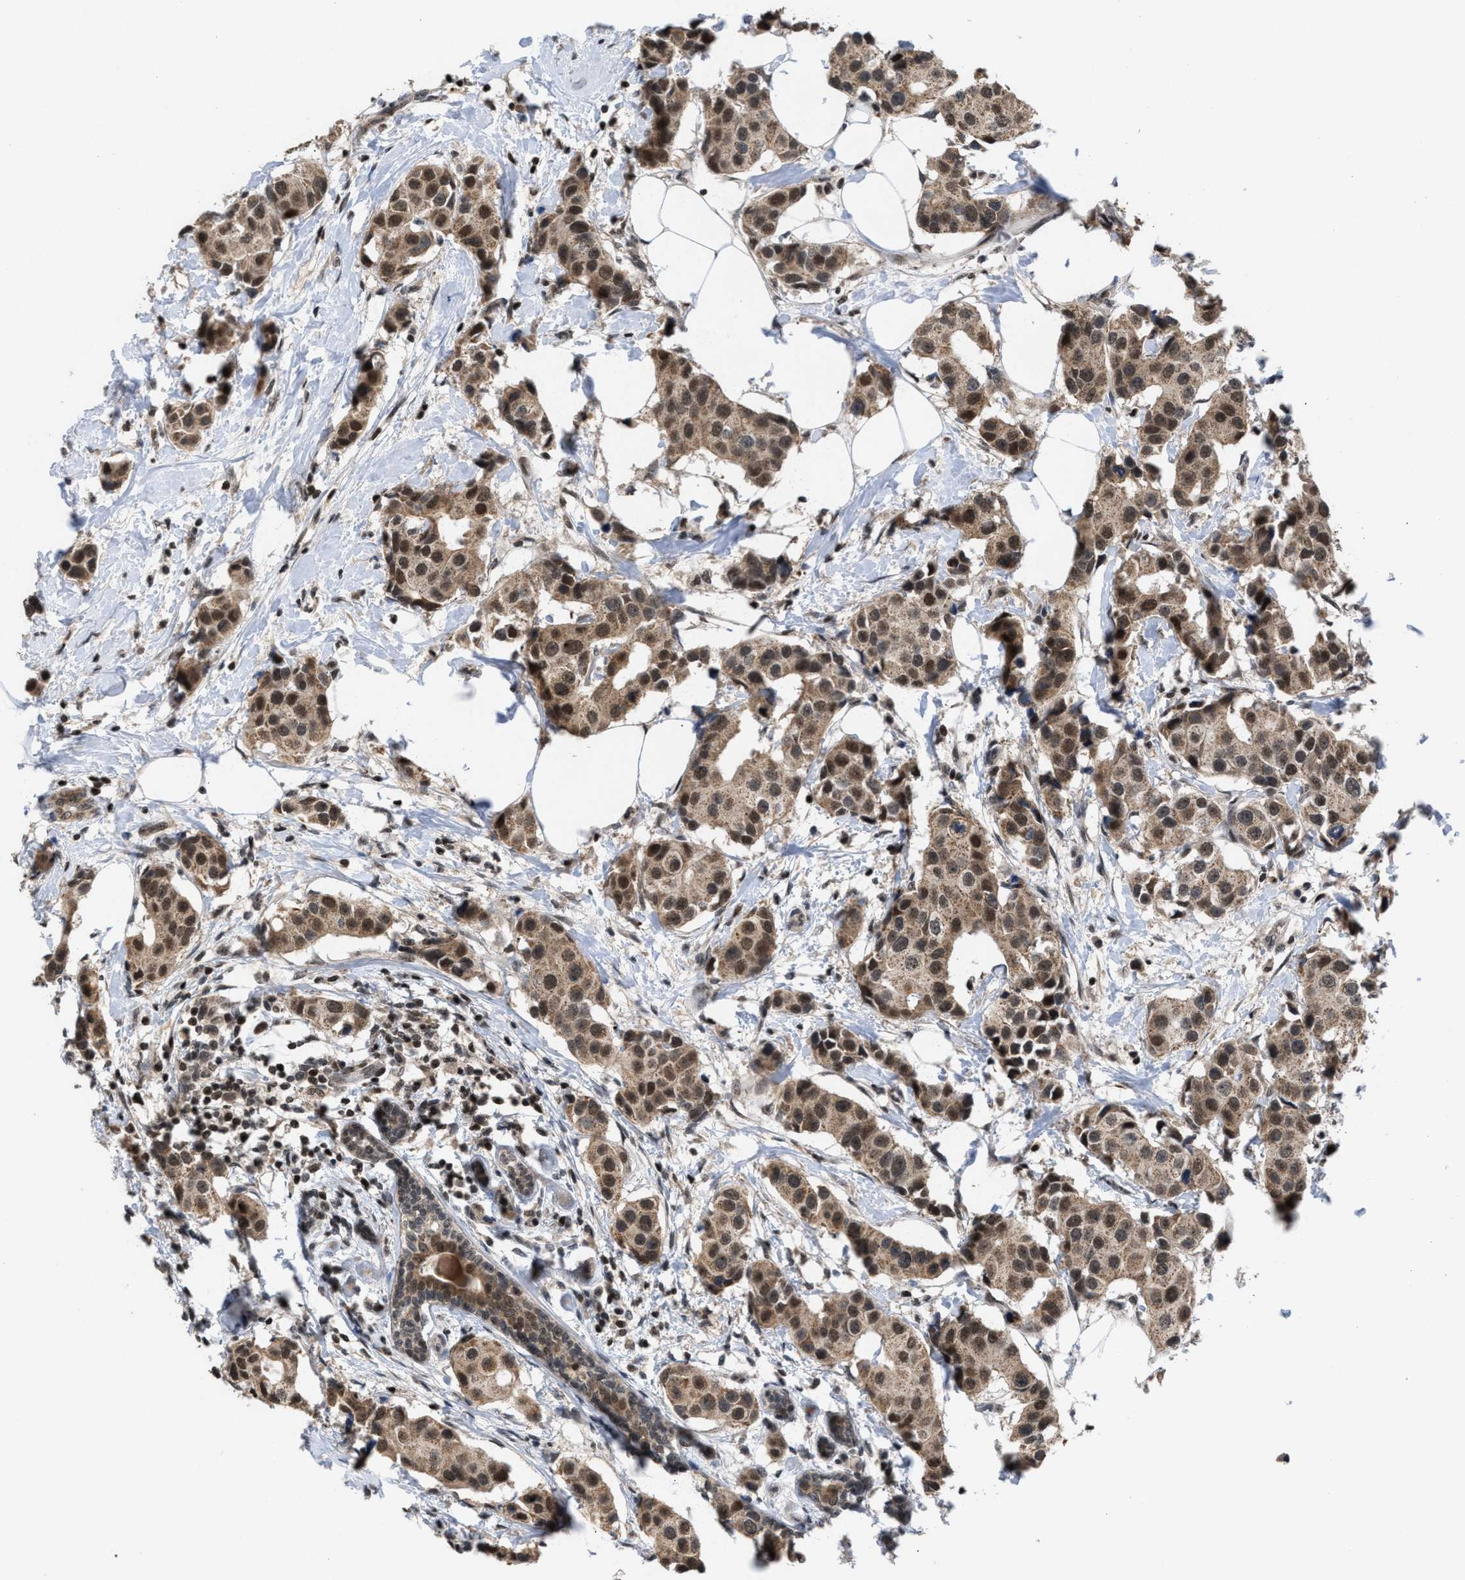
{"staining": {"intensity": "moderate", "quantity": ">75%", "location": "cytoplasmic/membranous,nuclear"}, "tissue": "breast cancer", "cell_type": "Tumor cells", "image_type": "cancer", "snomed": [{"axis": "morphology", "description": "Normal tissue, NOS"}, {"axis": "morphology", "description": "Duct carcinoma"}, {"axis": "topography", "description": "Breast"}], "caption": "Immunohistochemical staining of human breast intraductal carcinoma exhibits medium levels of moderate cytoplasmic/membranous and nuclear protein positivity in about >75% of tumor cells.", "gene": "C9orf78", "patient": {"sex": "female", "age": 39}}